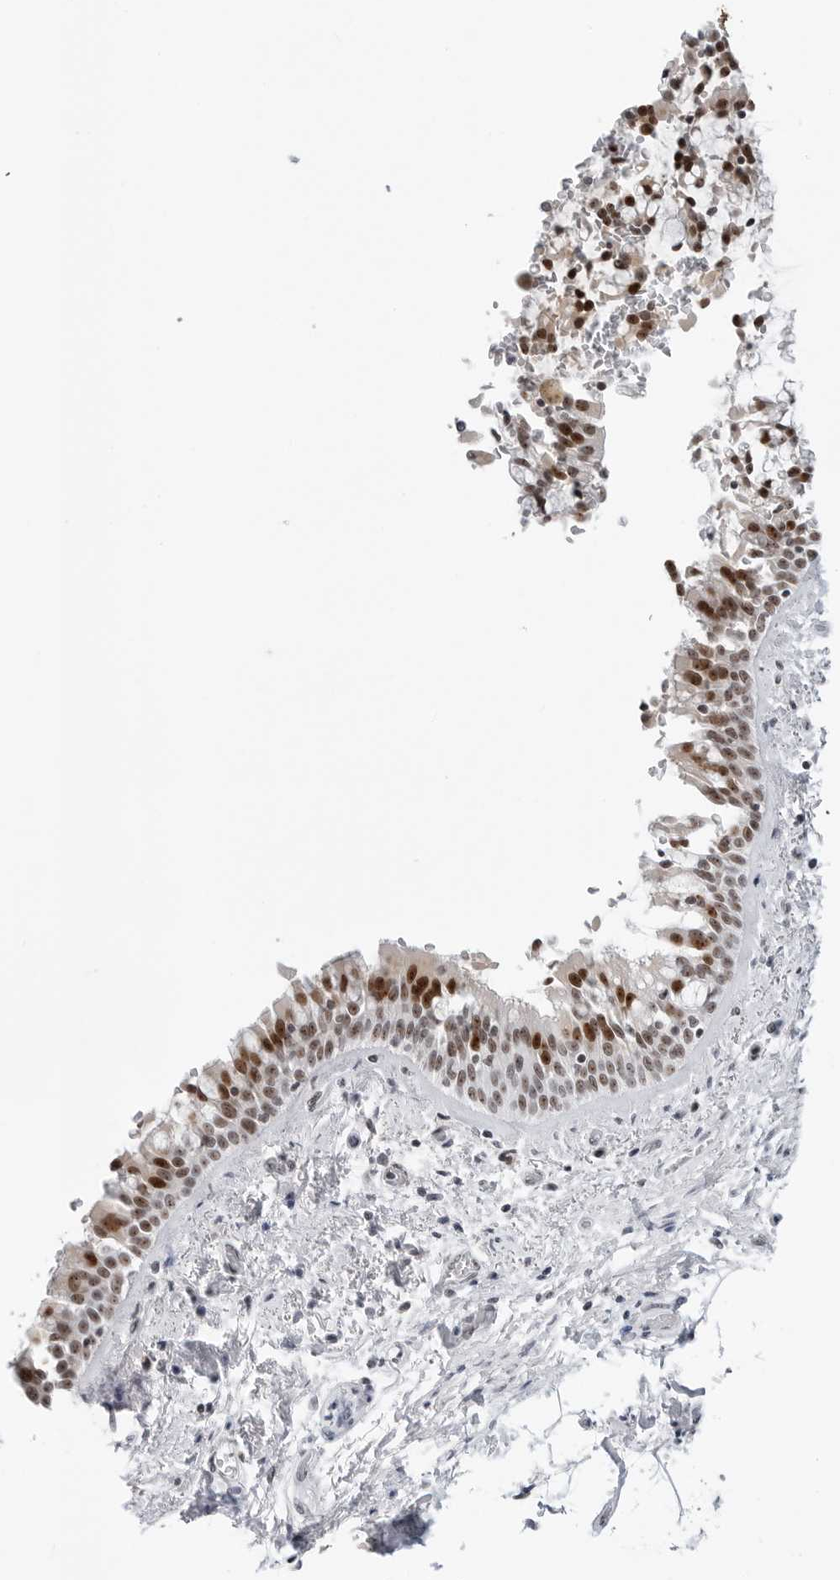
{"staining": {"intensity": "strong", "quantity": ">75%", "location": "nuclear"}, "tissue": "bronchus", "cell_type": "Respiratory epithelial cells", "image_type": "normal", "snomed": [{"axis": "morphology", "description": "Normal tissue, NOS"}, {"axis": "morphology", "description": "Inflammation, NOS"}, {"axis": "topography", "description": "Cartilage tissue"}, {"axis": "topography", "description": "Bronchus"}, {"axis": "topography", "description": "Lung"}], "caption": "Immunohistochemistry (DAB (3,3'-diaminobenzidine)) staining of unremarkable human bronchus displays strong nuclear protein staining in about >75% of respiratory epithelial cells. (brown staining indicates protein expression, while blue staining denotes nuclei).", "gene": "WRAP53", "patient": {"sex": "female", "age": 64}}